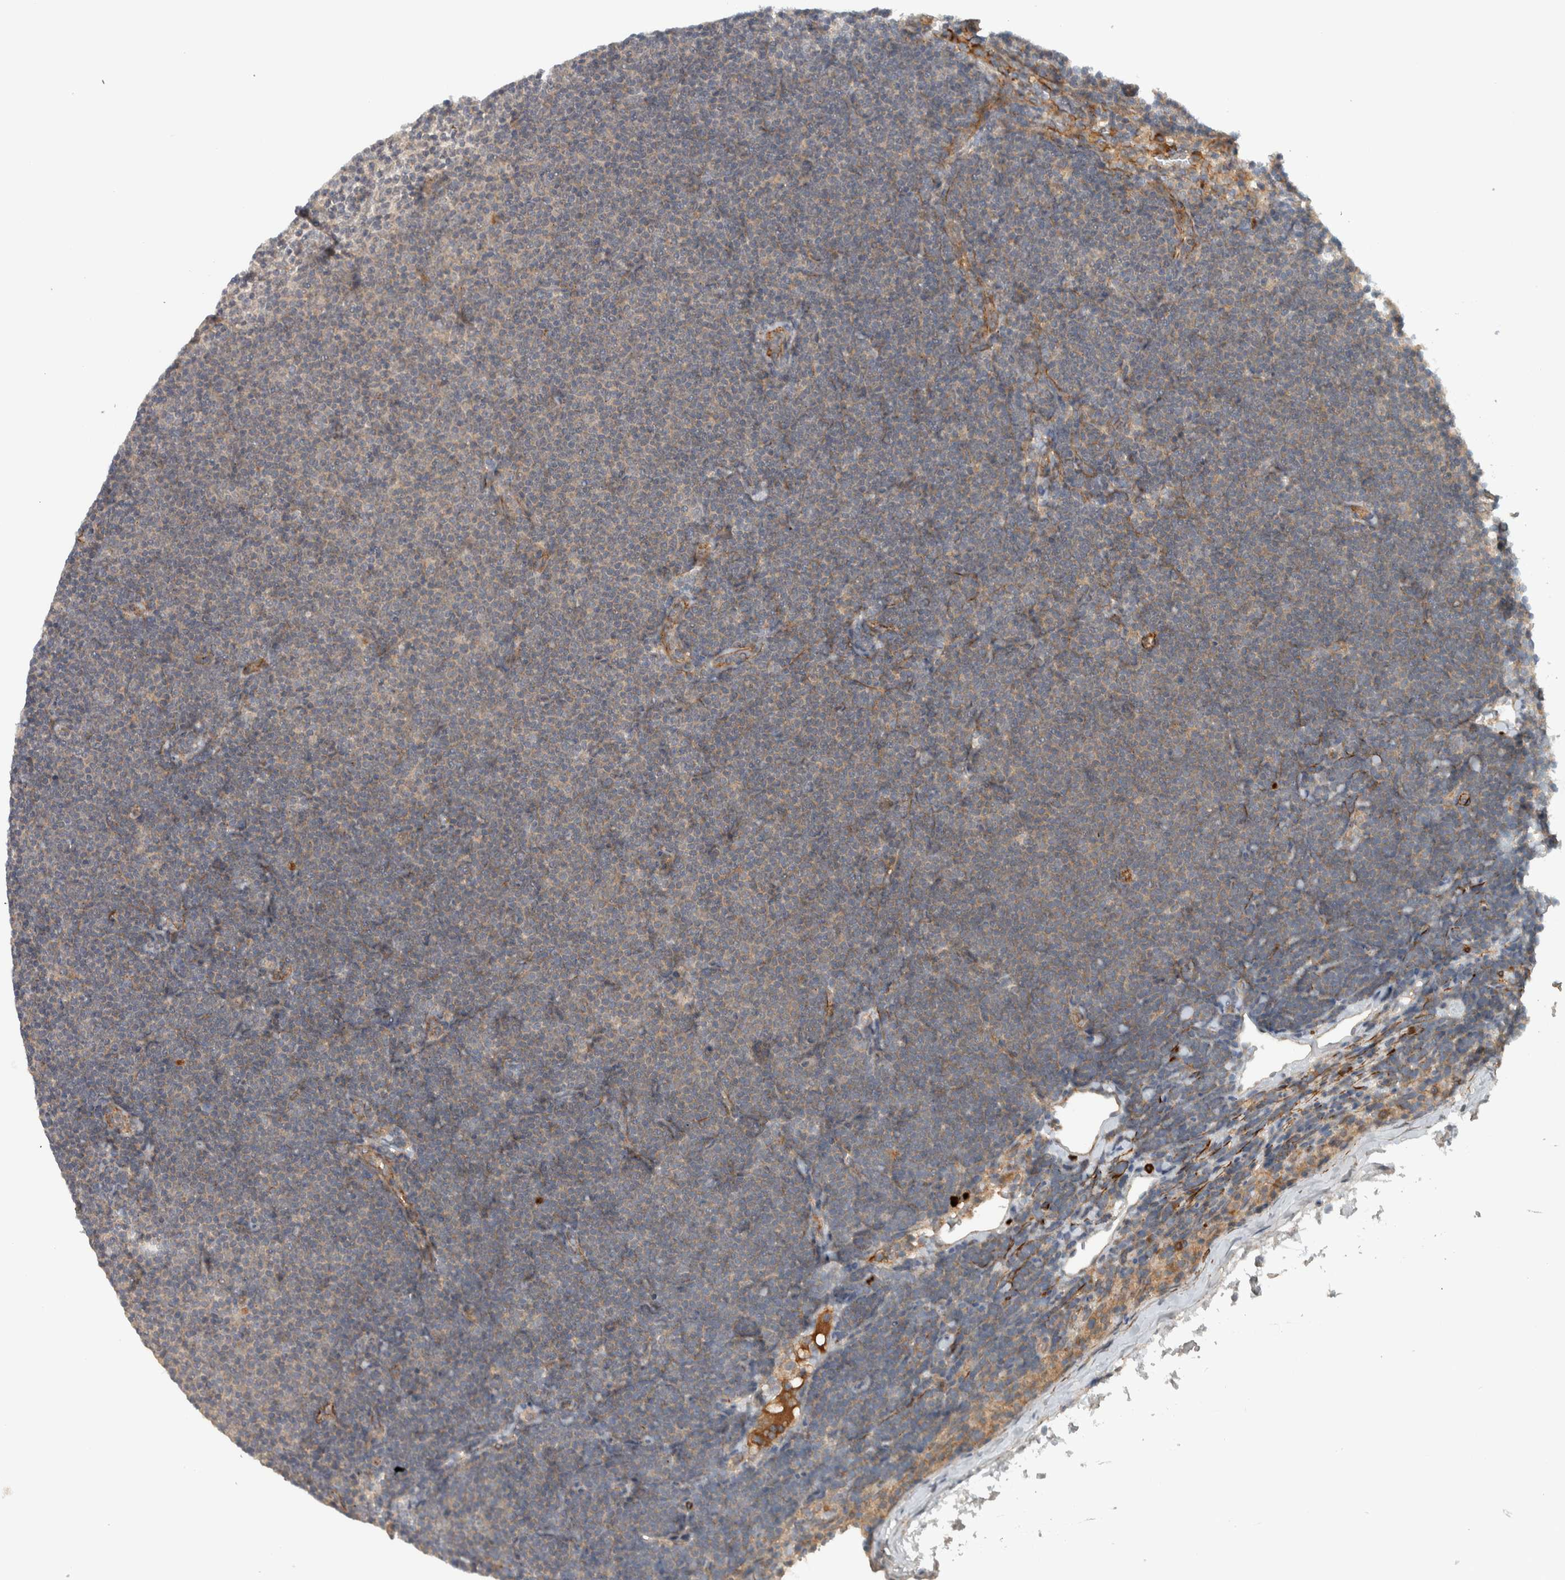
{"staining": {"intensity": "weak", "quantity": "<25%", "location": "cytoplasmic/membranous"}, "tissue": "lymphoma", "cell_type": "Tumor cells", "image_type": "cancer", "snomed": [{"axis": "morphology", "description": "Malignant lymphoma, non-Hodgkin's type, Low grade"}, {"axis": "topography", "description": "Lymph node"}], "caption": "Lymphoma was stained to show a protein in brown. There is no significant staining in tumor cells.", "gene": "LBHD1", "patient": {"sex": "female", "age": 53}}